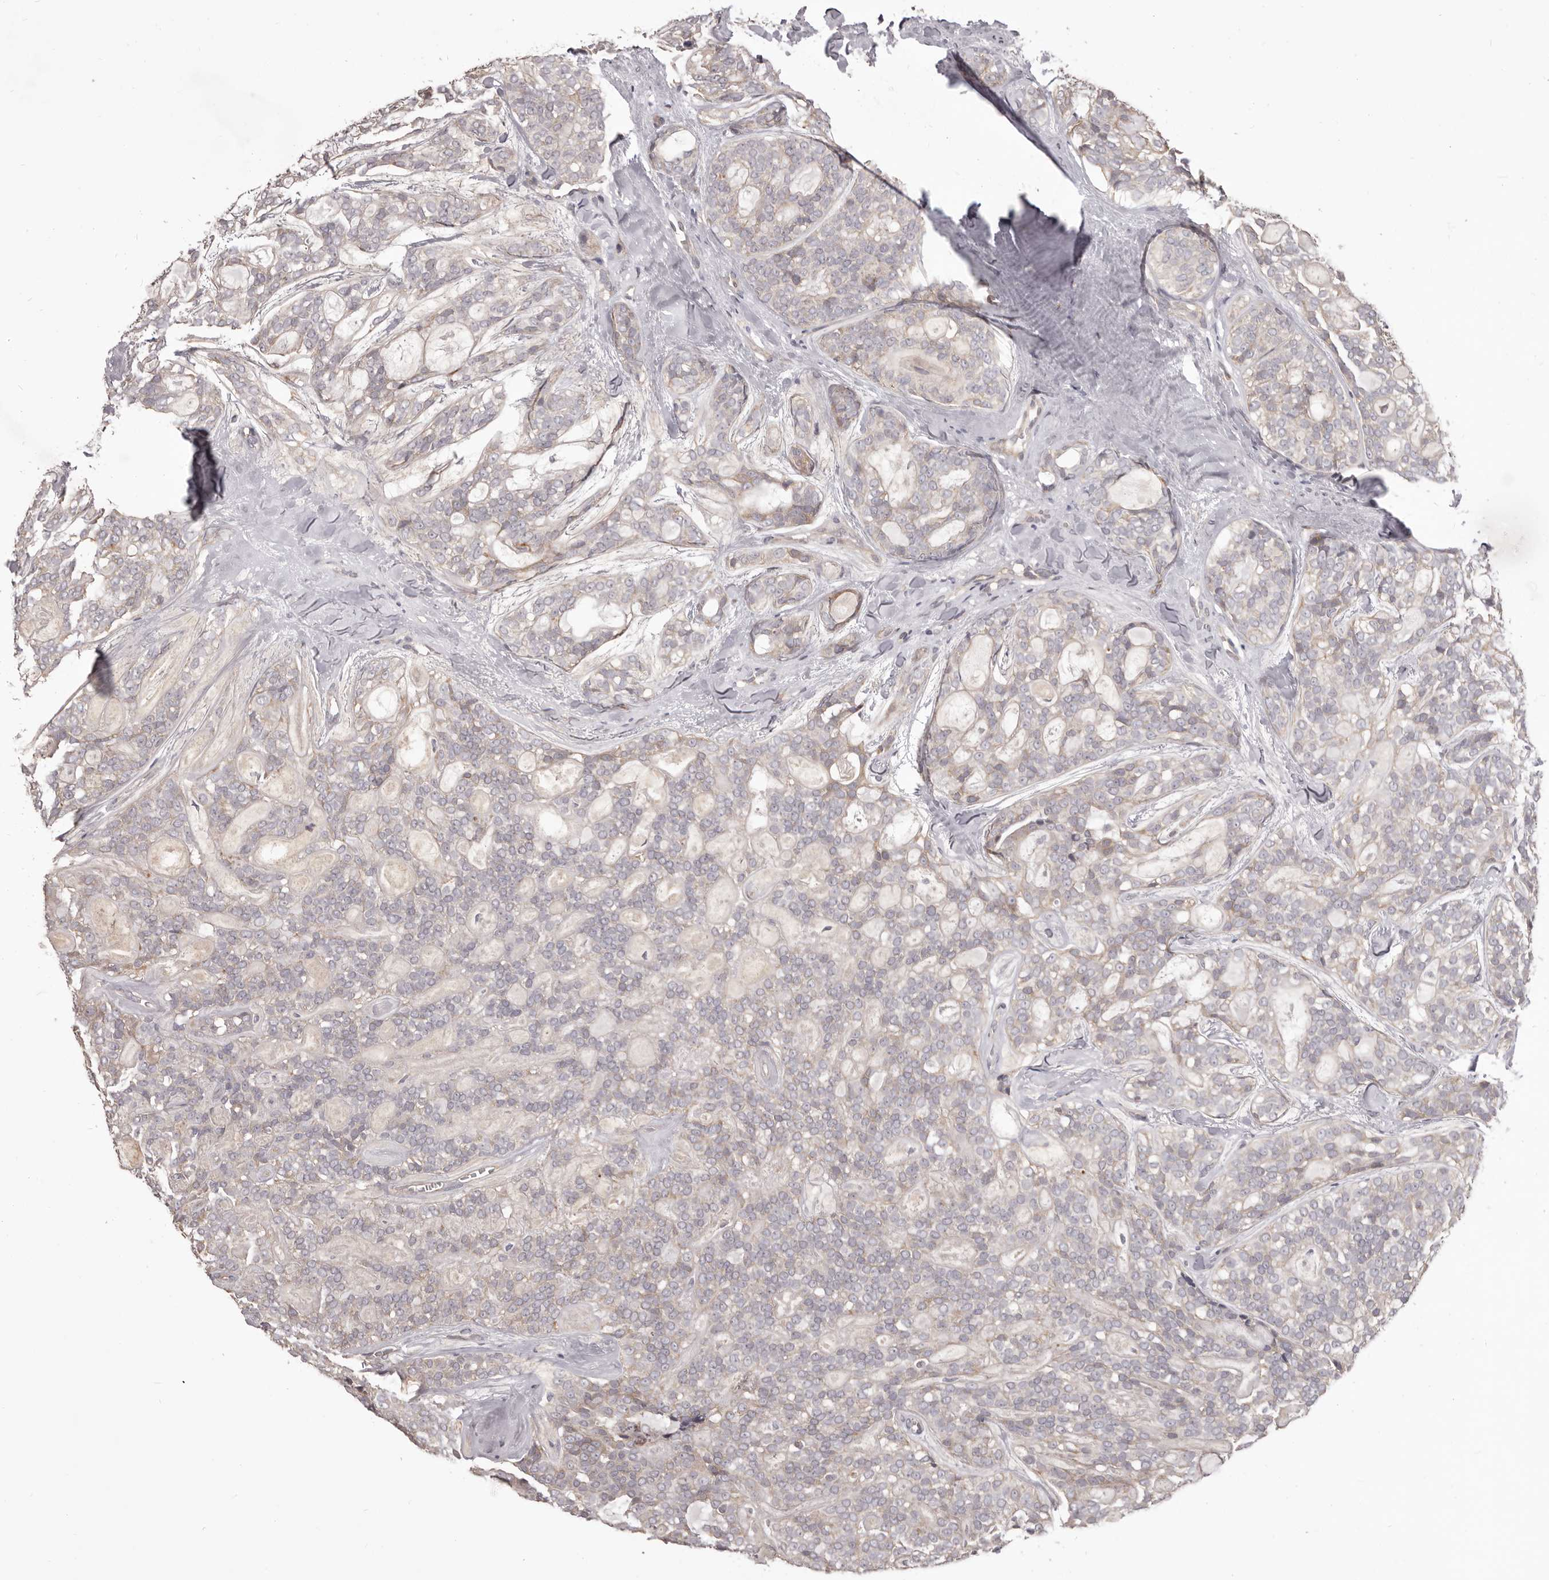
{"staining": {"intensity": "negative", "quantity": "none", "location": "none"}, "tissue": "head and neck cancer", "cell_type": "Tumor cells", "image_type": "cancer", "snomed": [{"axis": "morphology", "description": "Adenocarcinoma, NOS"}, {"axis": "topography", "description": "Head-Neck"}], "caption": "Tumor cells show no significant protein positivity in head and neck cancer.", "gene": "HRH1", "patient": {"sex": "male", "age": 66}}